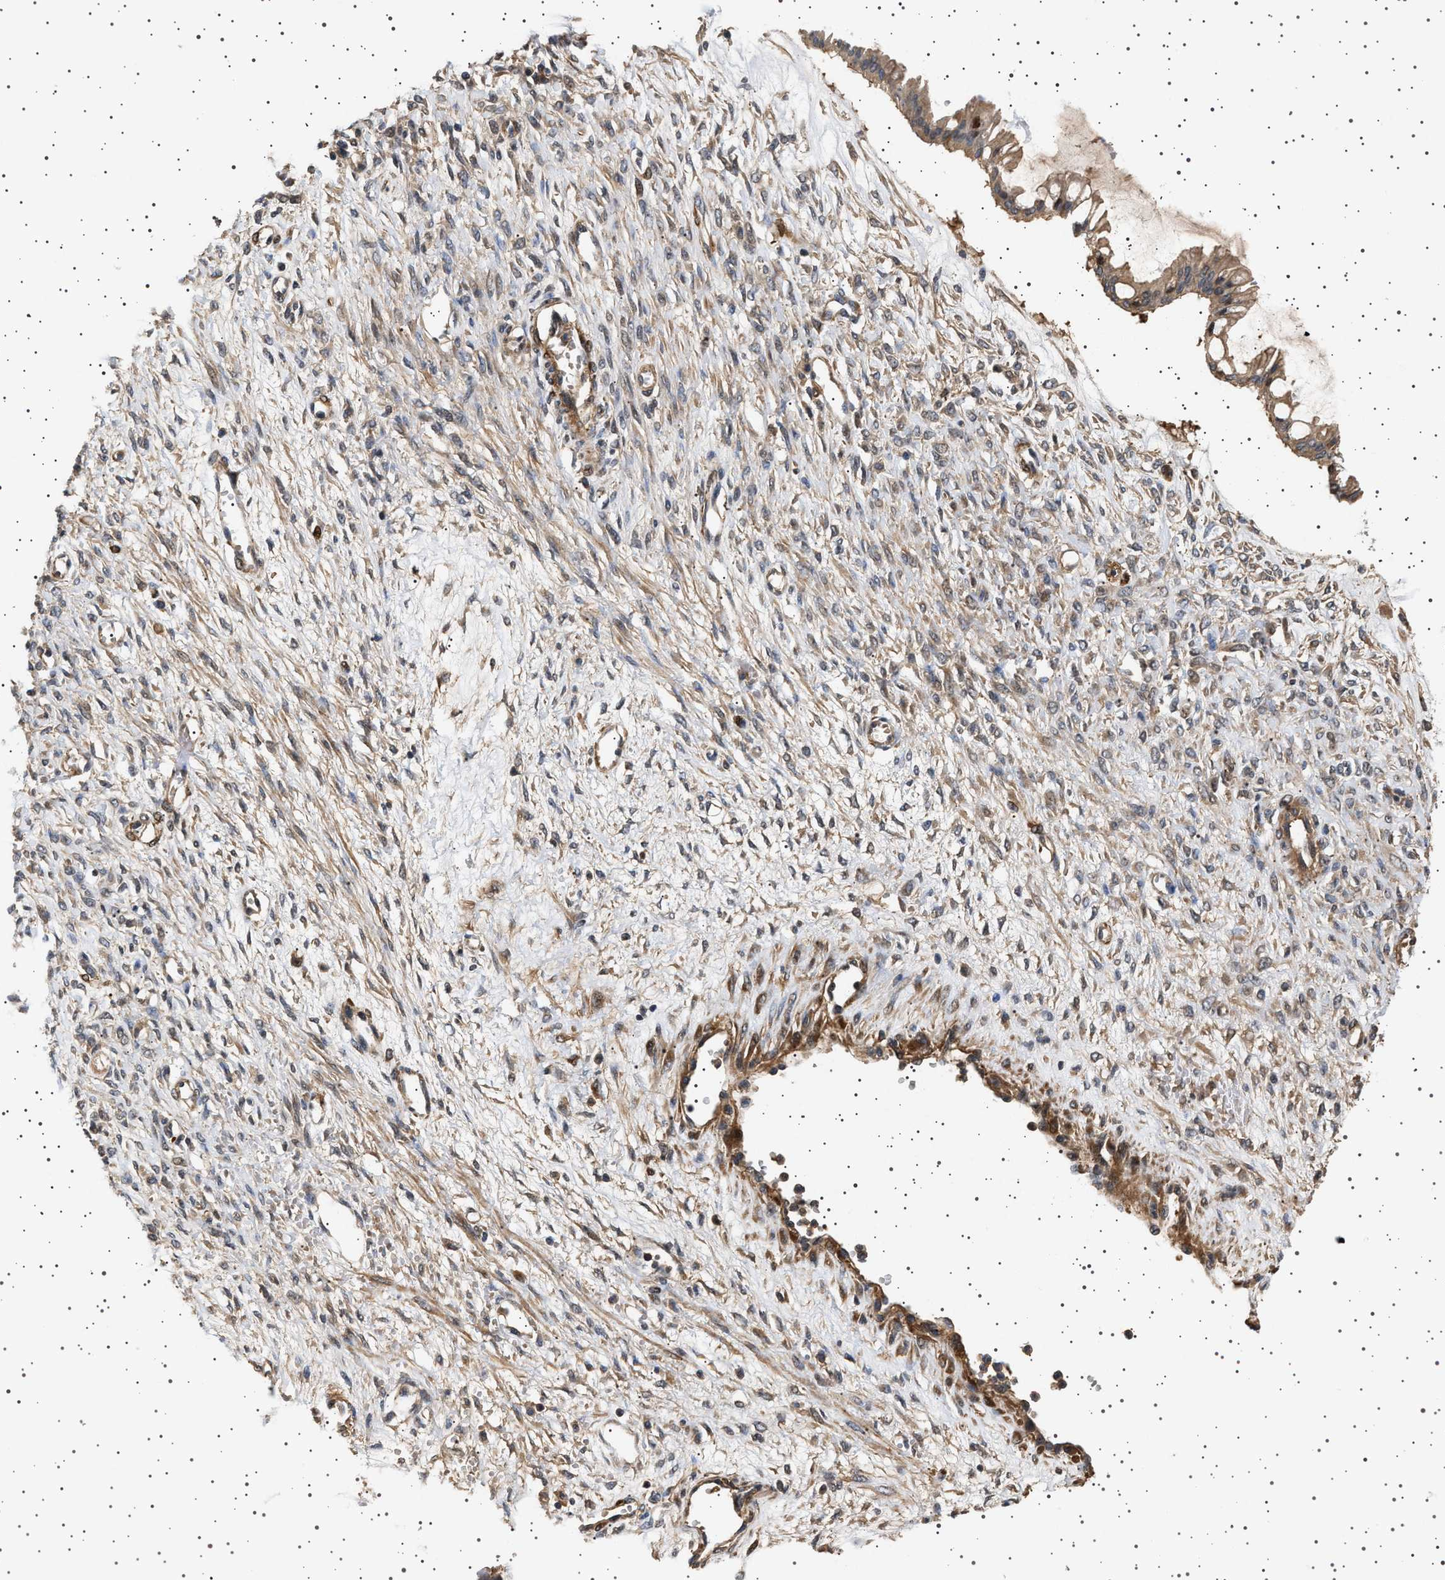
{"staining": {"intensity": "moderate", "quantity": ">75%", "location": "cytoplasmic/membranous"}, "tissue": "ovarian cancer", "cell_type": "Tumor cells", "image_type": "cancer", "snomed": [{"axis": "morphology", "description": "Cystadenocarcinoma, mucinous, NOS"}, {"axis": "topography", "description": "Ovary"}], "caption": "Protein staining of ovarian cancer tissue exhibits moderate cytoplasmic/membranous expression in approximately >75% of tumor cells.", "gene": "GUCY1B1", "patient": {"sex": "female", "age": 73}}